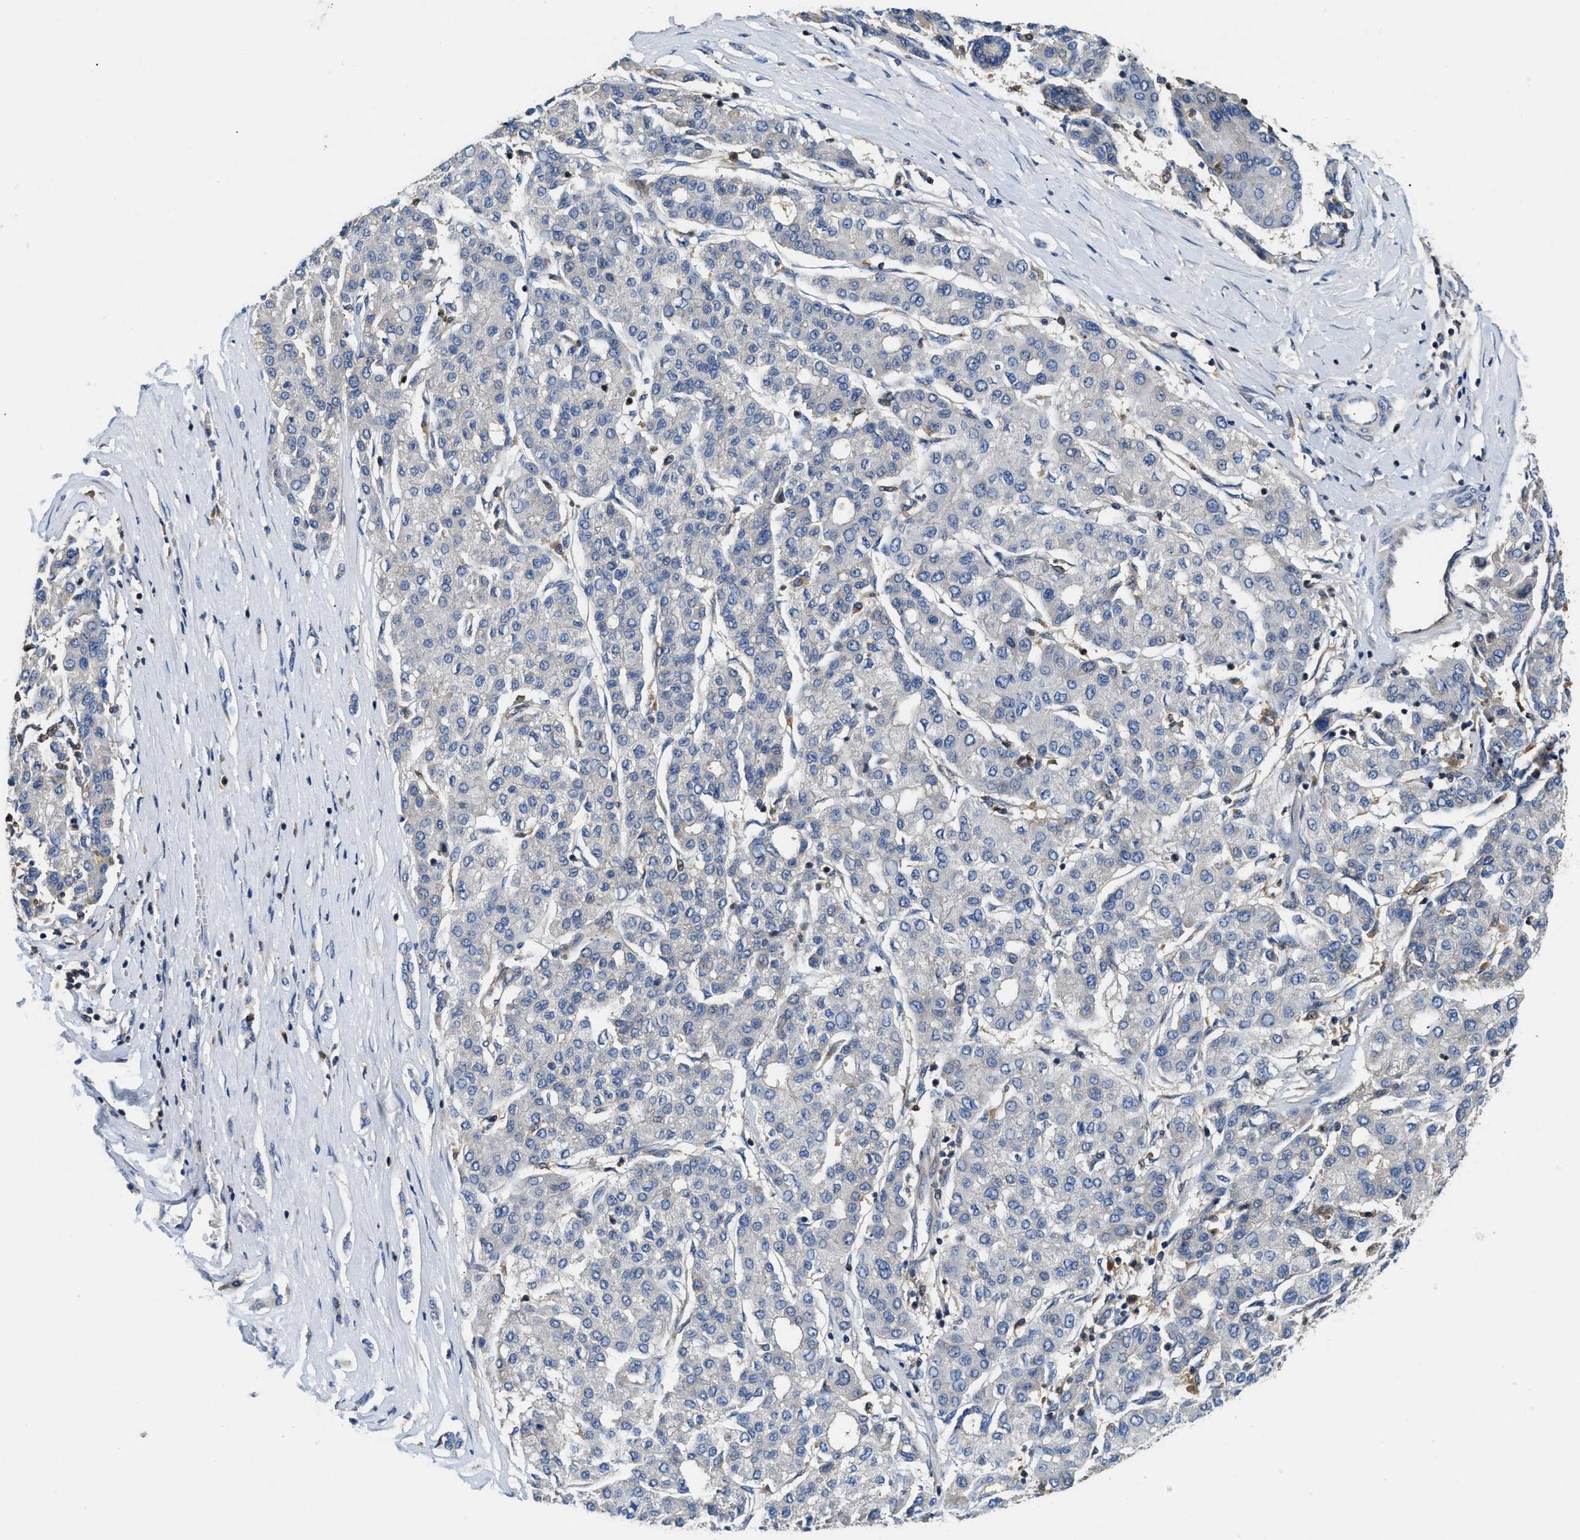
{"staining": {"intensity": "negative", "quantity": "none", "location": "none"}, "tissue": "liver cancer", "cell_type": "Tumor cells", "image_type": "cancer", "snomed": [{"axis": "morphology", "description": "Carcinoma, Hepatocellular, NOS"}, {"axis": "topography", "description": "Liver"}], "caption": "This is an immunohistochemistry micrograph of human liver cancer (hepatocellular carcinoma). There is no positivity in tumor cells.", "gene": "OSTF1", "patient": {"sex": "male", "age": 65}}